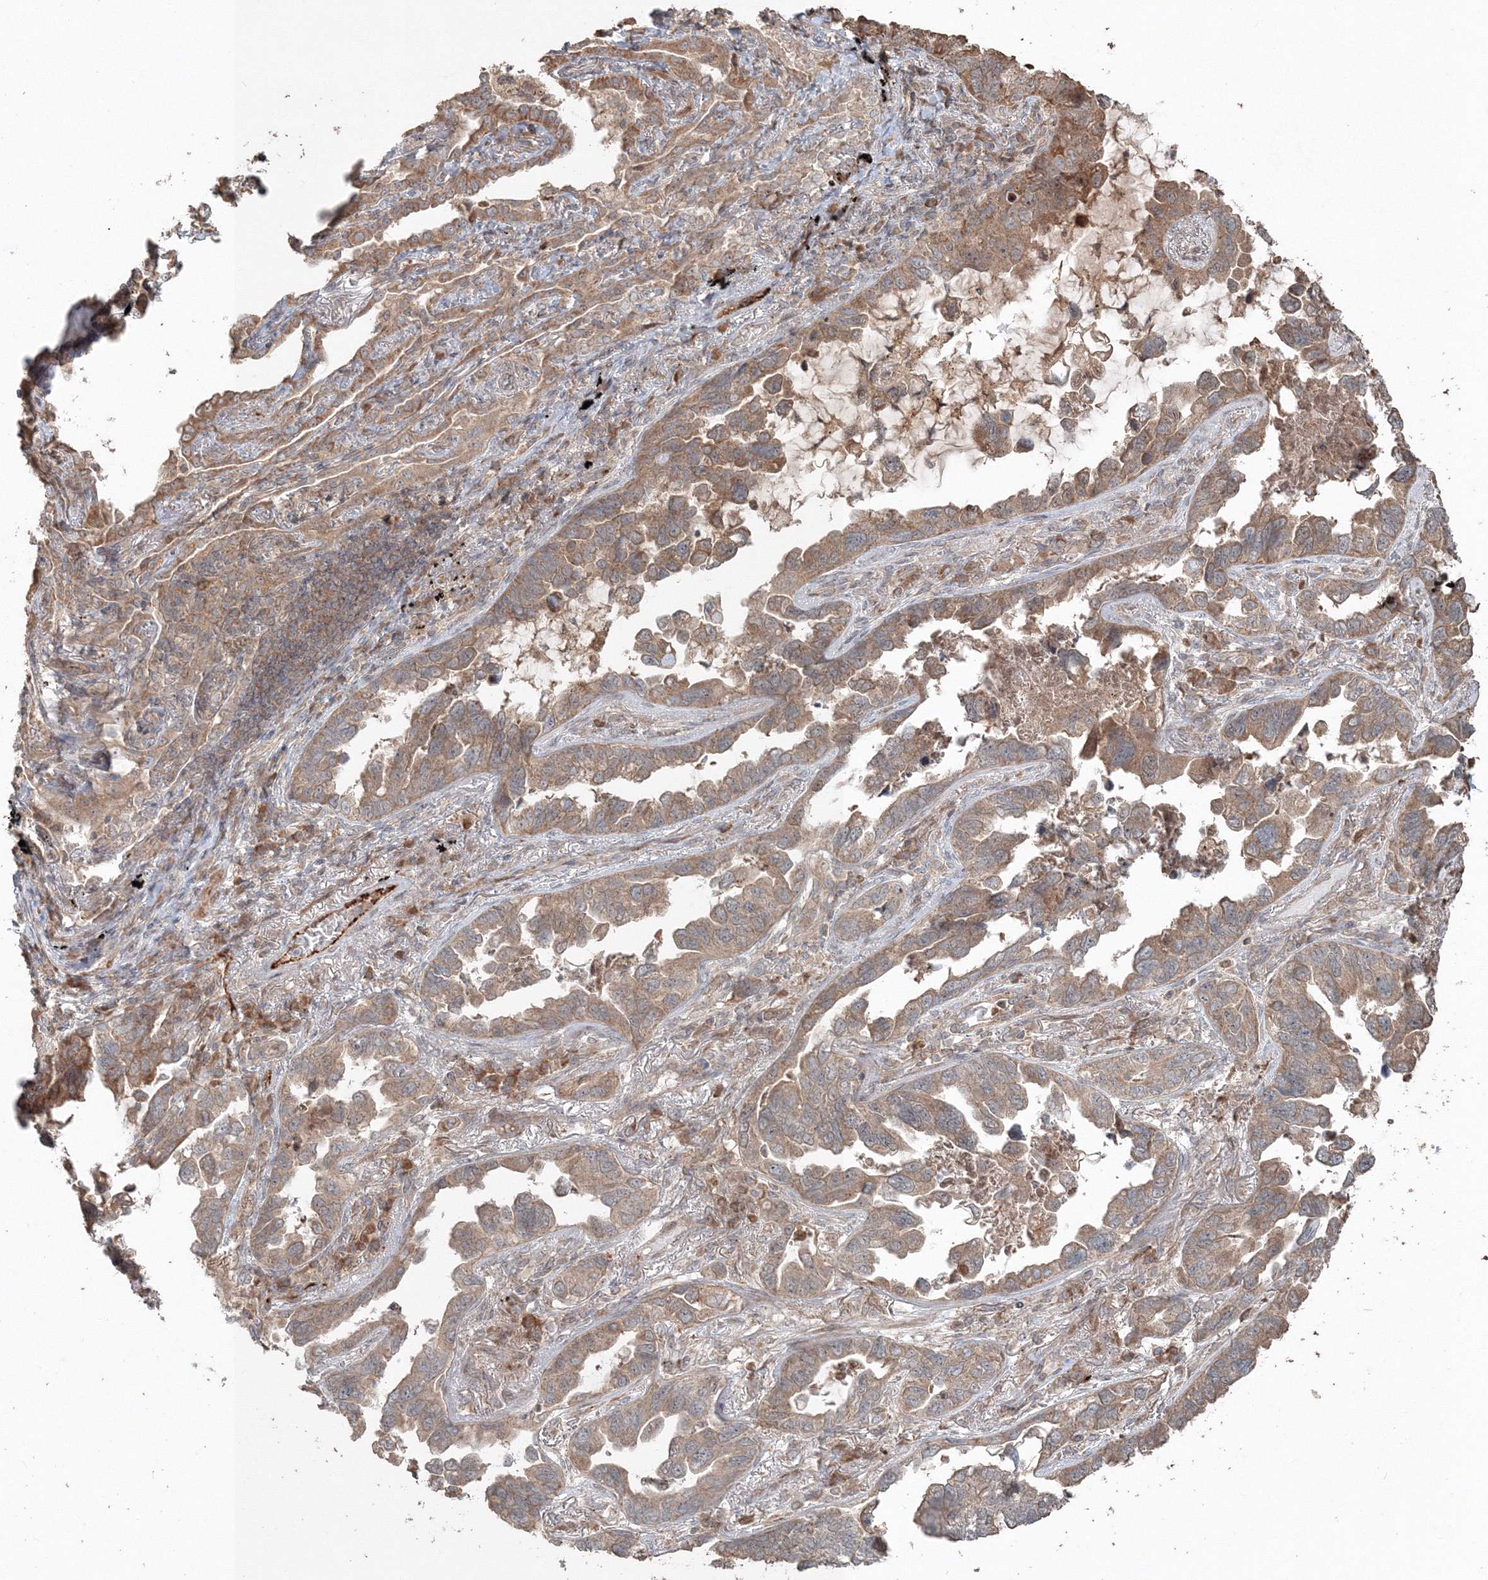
{"staining": {"intensity": "moderate", "quantity": ">75%", "location": "cytoplasmic/membranous"}, "tissue": "lung cancer", "cell_type": "Tumor cells", "image_type": "cancer", "snomed": [{"axis": "morphology", "description": "Adenocarcinoma, NOS"}, {"axis": "topography", "description": "Lung"}], "caption": "About >75% of tumor cells in human lung cancer demonstrate moderate cytoplasmic/membranous protein expression as visualized by brown immunohistochemical staining.", "gene": "ANAPC16", "patient": {"sex": "male", "age": 67}}